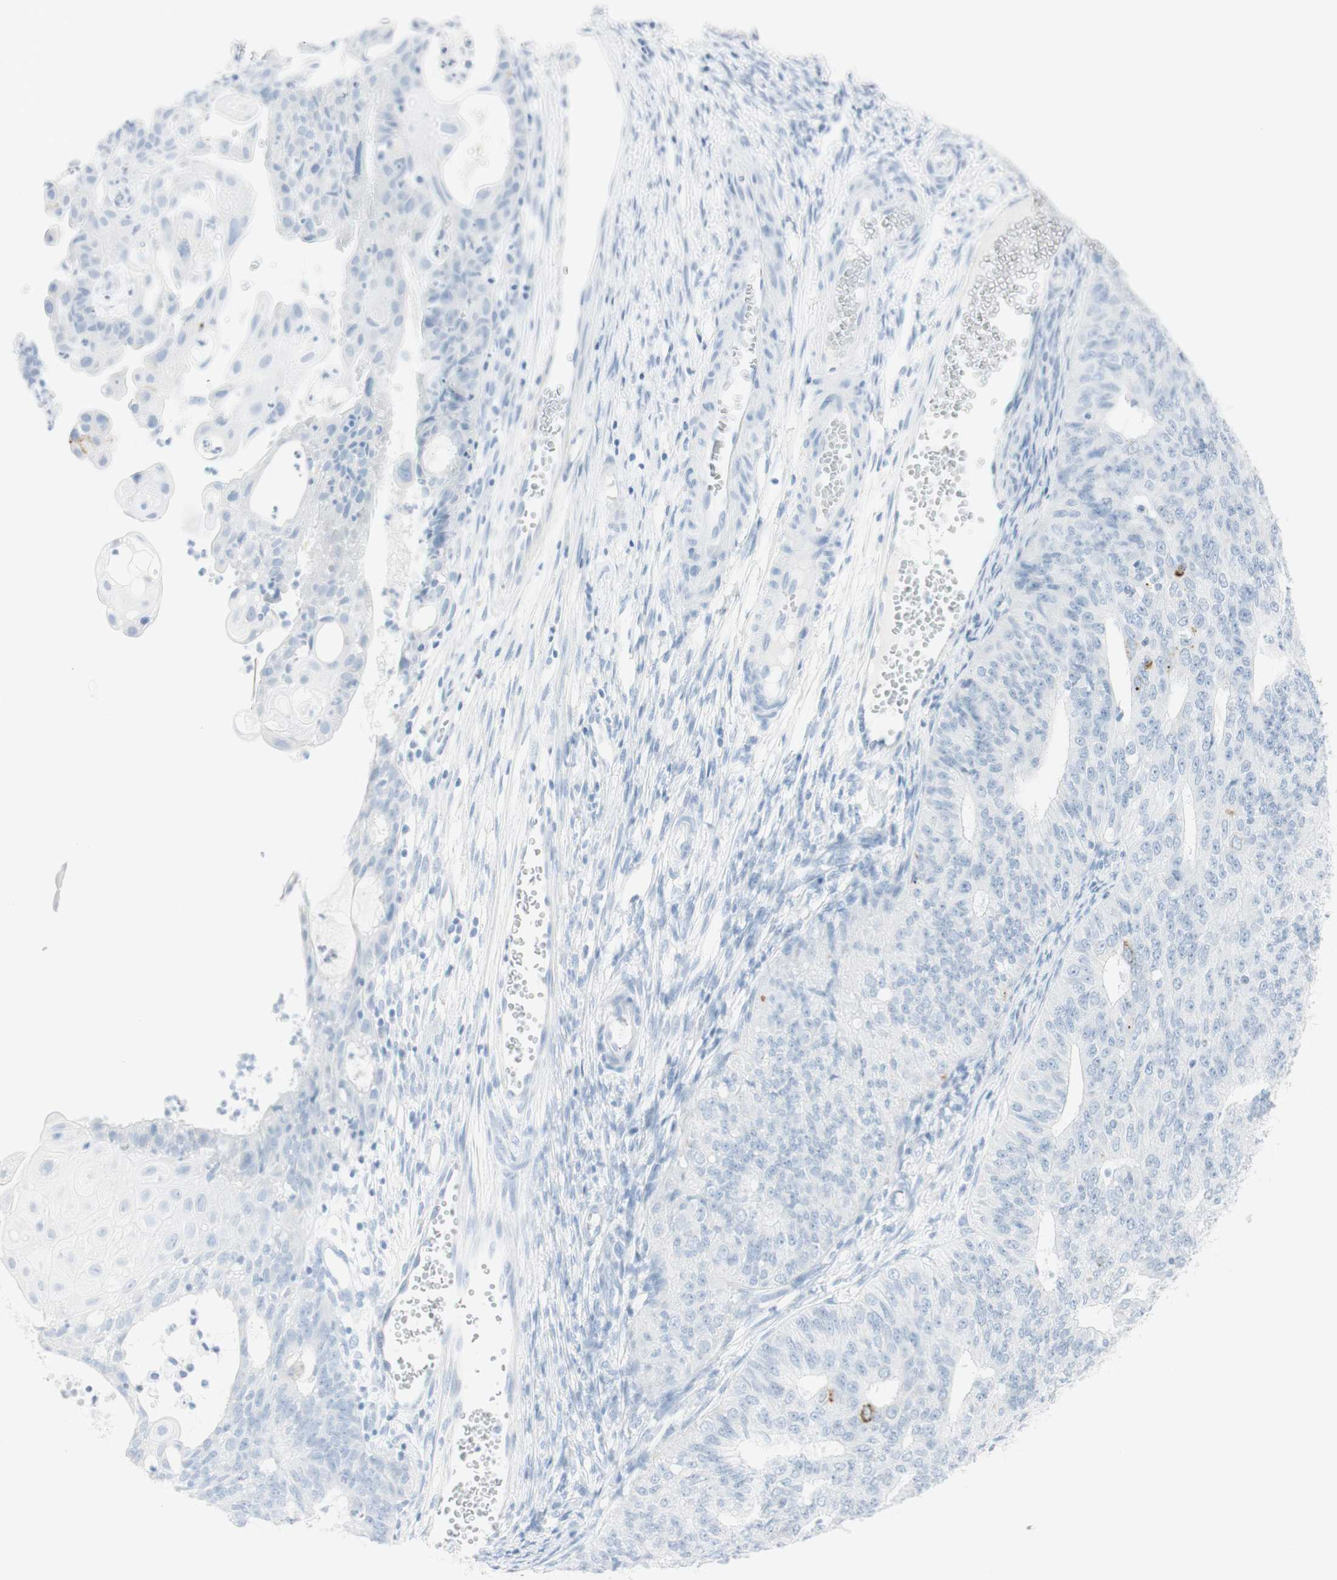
{"staining": {"intensity": "negative", "quantity": "none", "location": "none"}, "tissue": "endometrial cancer", "cell_type": "Tumor cells", "image_type": "cancer", "snomed": [{"axis": "morphology", "description": "Adenocarcinoma, NOS"}, {"axis": "topography", "description": "Endometrium"}], "caption": "A micrograph of human endometrial adenocarcinoma is negative for staining in tumor cells. (Brightfield microscopy of DAB IHC at high magnification).", "gene": "NAPSA", "patient": {"sex": "female", "age": 32}}